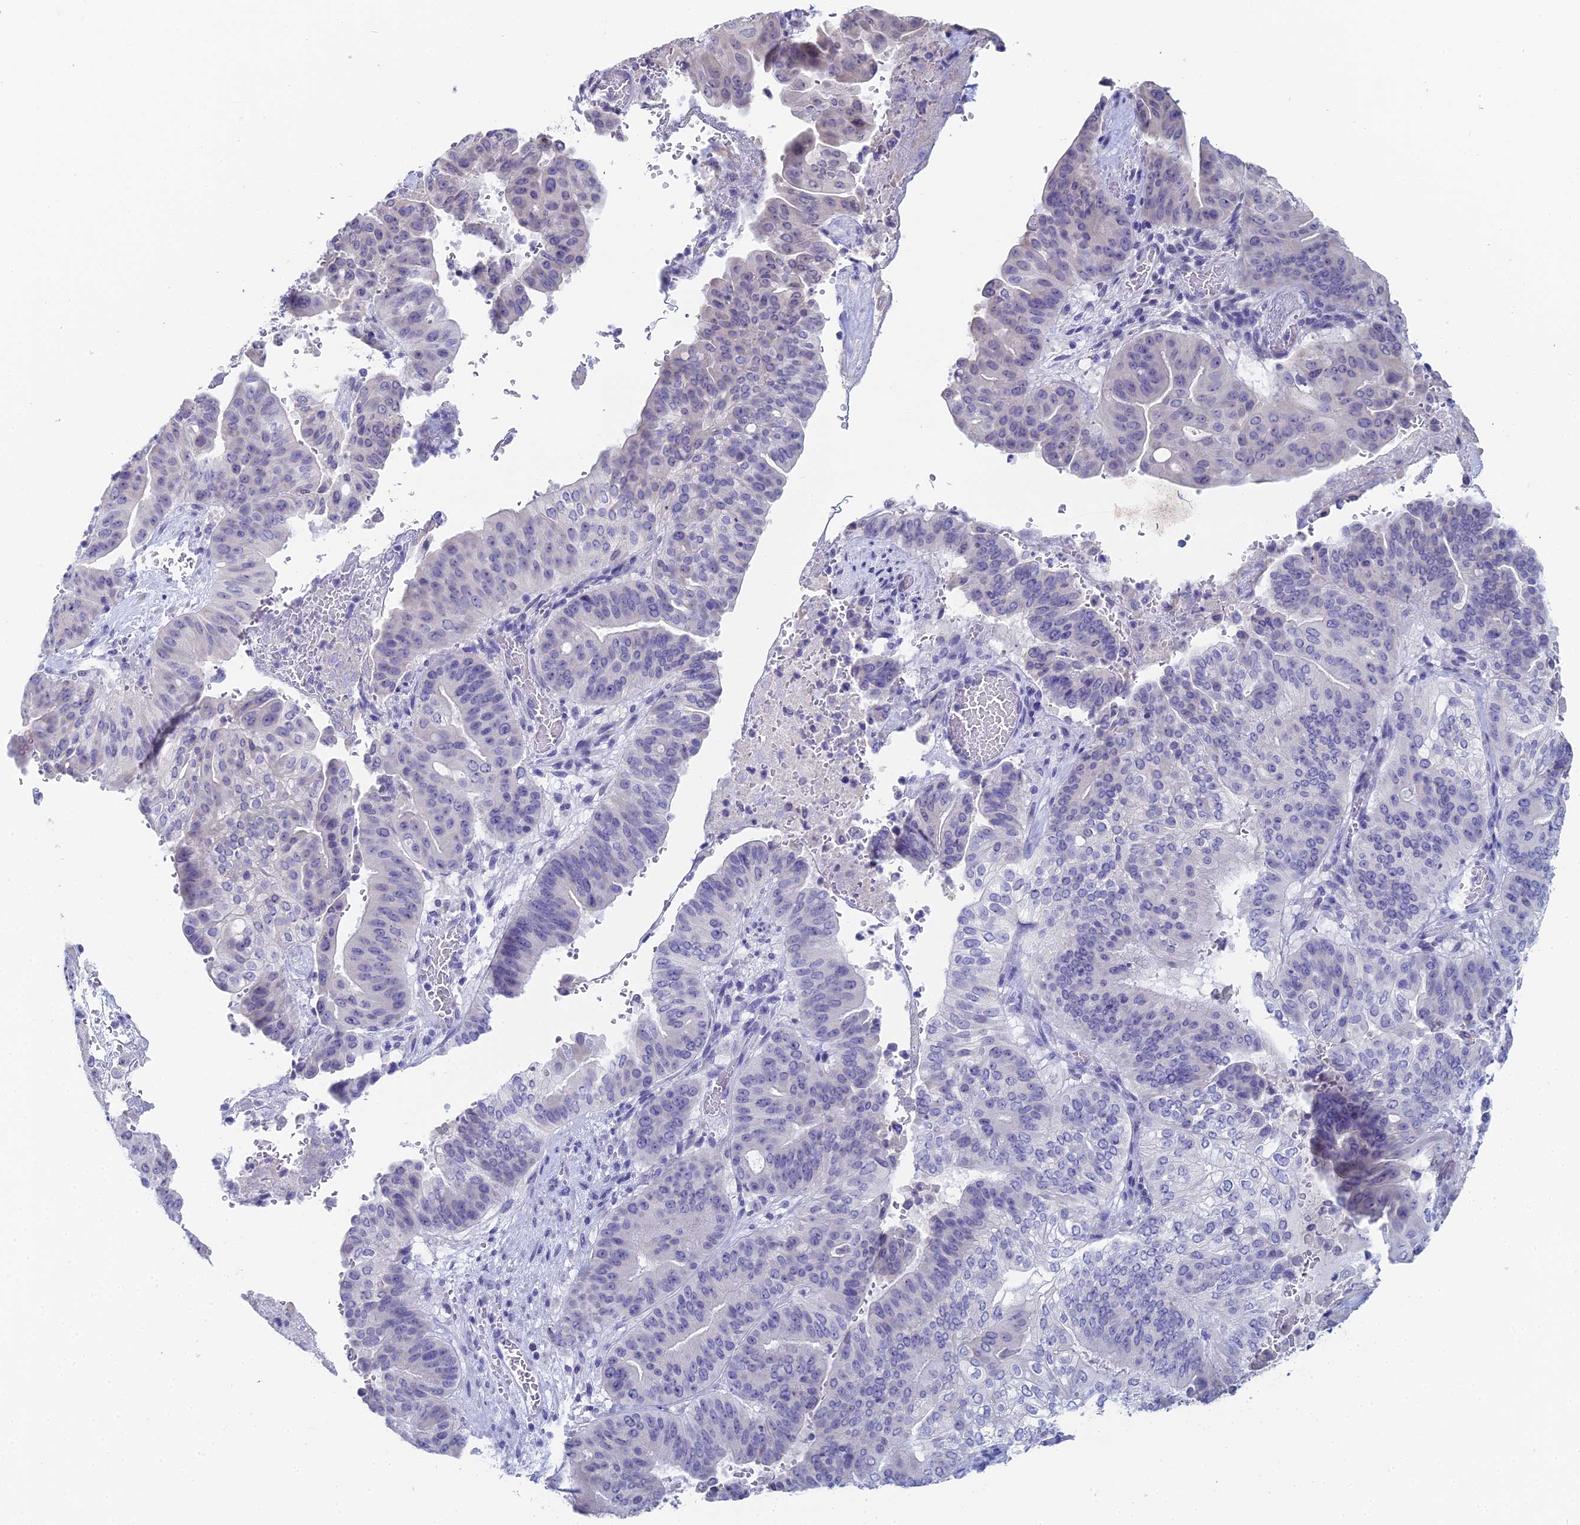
{"staining": {"intensity": "negative", "quantity": "none", "location": "none"}, "tissue": "pancreatic cancer", "cell_type": "Tumor cells", "image_type": "cancer", "snomed": [{"axis": "morphology", "description": "Adenocarcinoma, NOS"}, {"axis": "topography", "description": "Pancreas"}], "caption": "The IHC image has no significant expression in tumor cells of pancreatic adenocarcinoma tissue.", "gene": "PRR22", "patient": {"sex": "female", "age": 77}}